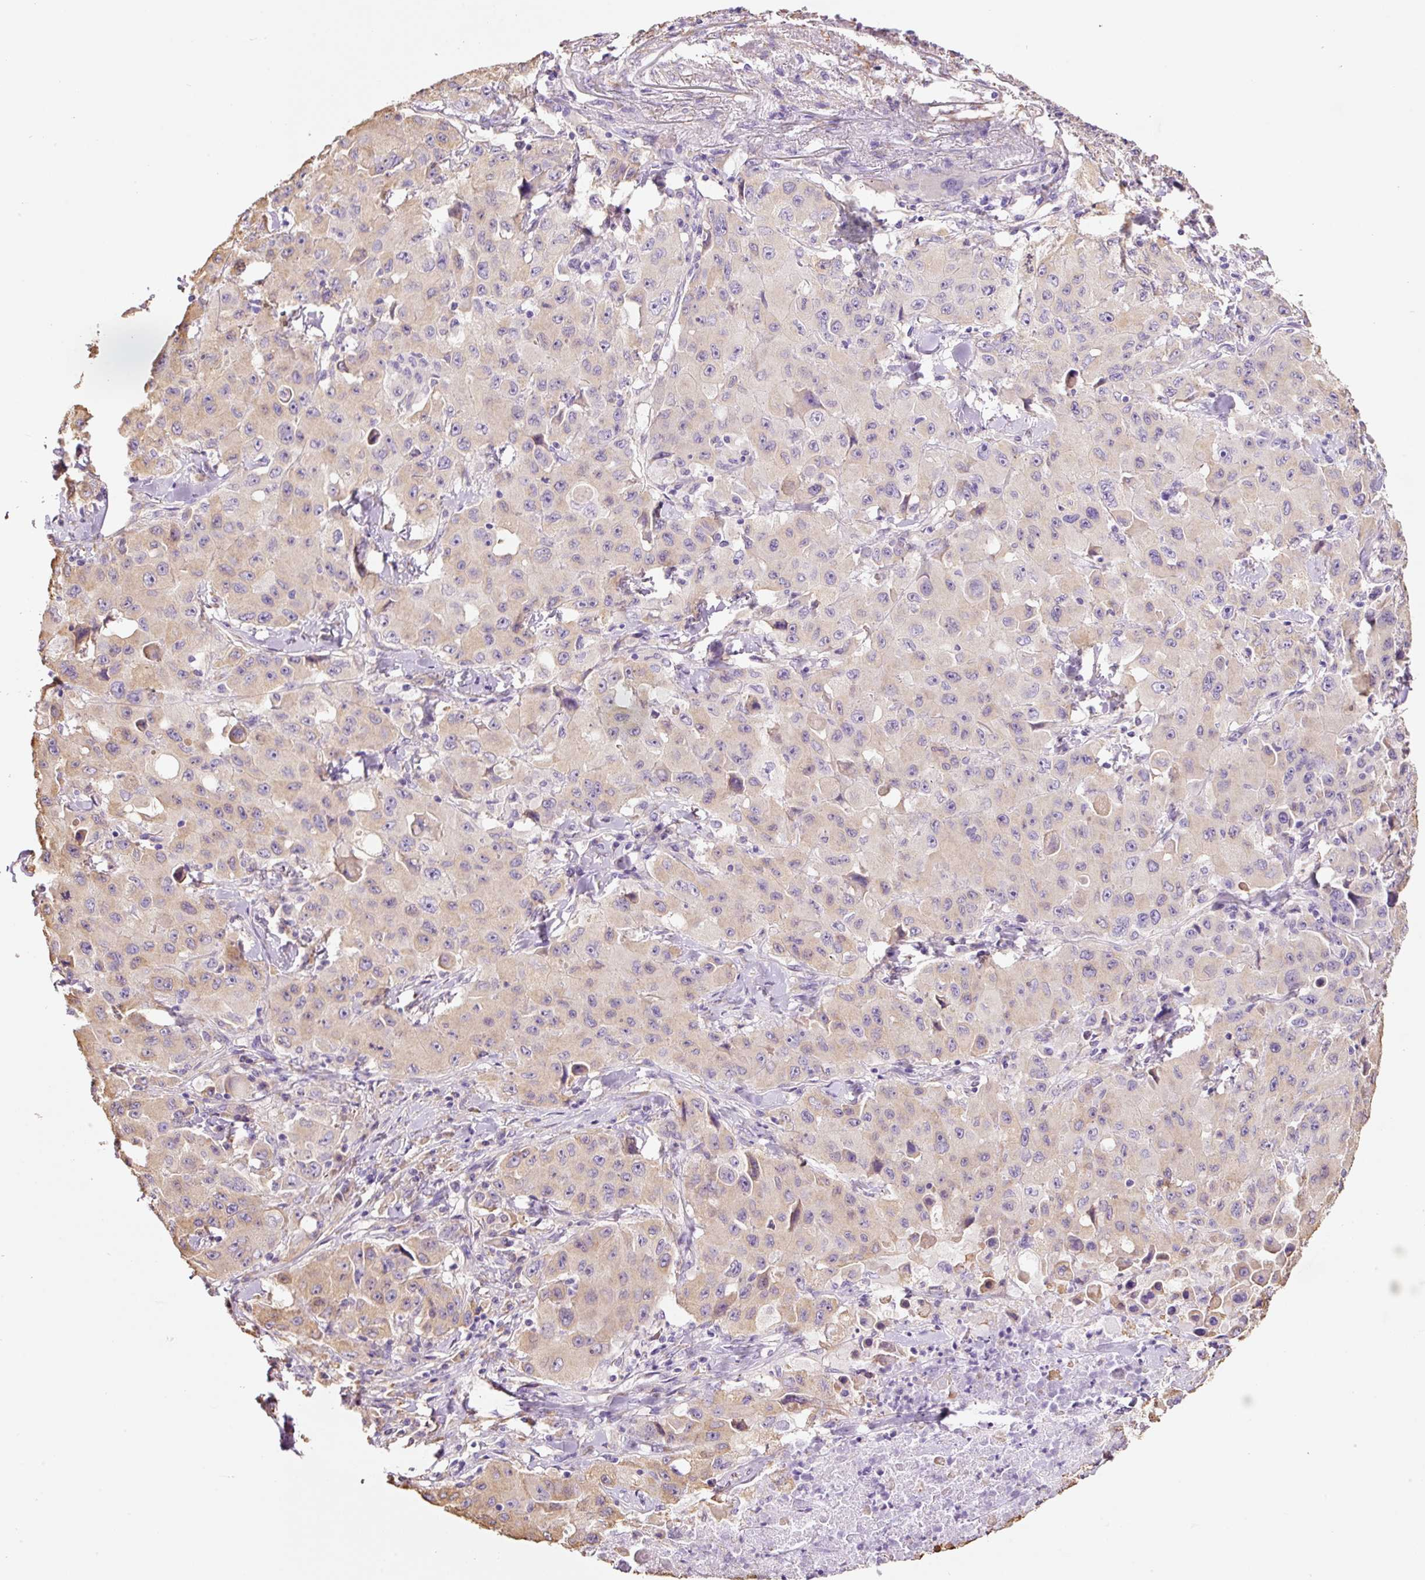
{"staining": {"intensity": "weak", "quantity": "25%-75%", "location": "cytoplasmic/membranous"}, "tissue": "lung cancer", "cell_type": "Tumor cells", "image_type": "cancer", "snomed": [{"axis": "morphology", "description": "Squamous cell carcinoma, NOS"}, {"axis": "topography", "description": "Lung"}], "caption": "A brown stain shows weak cytoplasmic/membranous staining of a protein in lung squamous cell carcinoma tumor cells.", "gene": "GCG", "patient": {"sex": "male", "age": 63}}